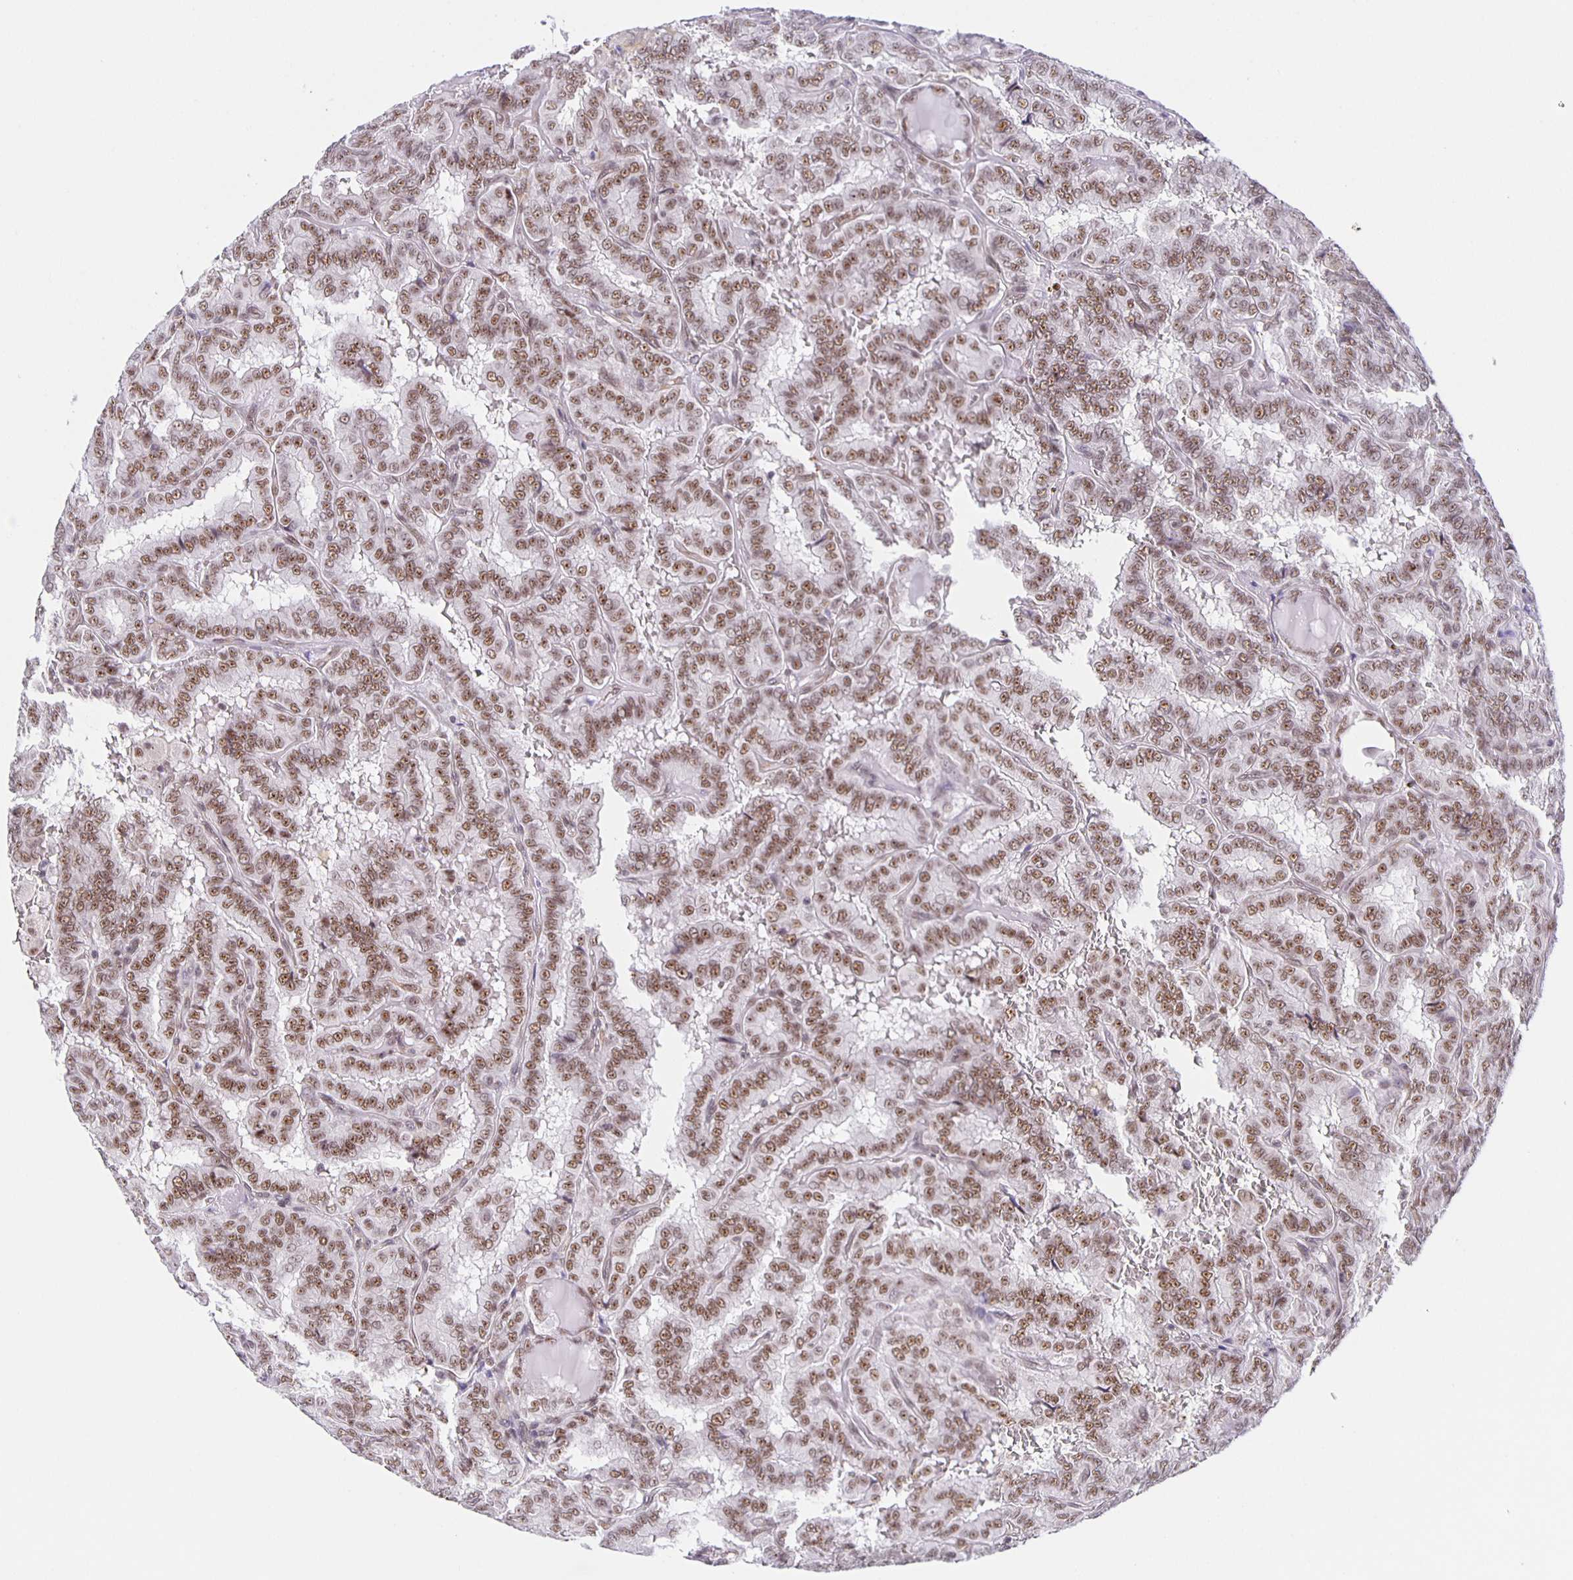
{"staining": {"intensity": "moderate", "quantity": ">75%", "location": "nuclear"}, "tissue": "thyroid cancer", "cell_type": "Tumor cells", "image_type": "cancer", "snomed": [{"axis": "morphology", "description": "Papillary adenocarcinoma, NOS"}, {"axis": "topography", "description": "Thyroid gland"}], "caption": "About >75% of tumor cells in human thyroid cancer (papillary adenocarcinoma) exhibit moderate nuclear protein positivity as visualized by brown immunohistochemical staining.", "gene": "ZRANB2", "patient": {"sex": "female", "age": 46}}